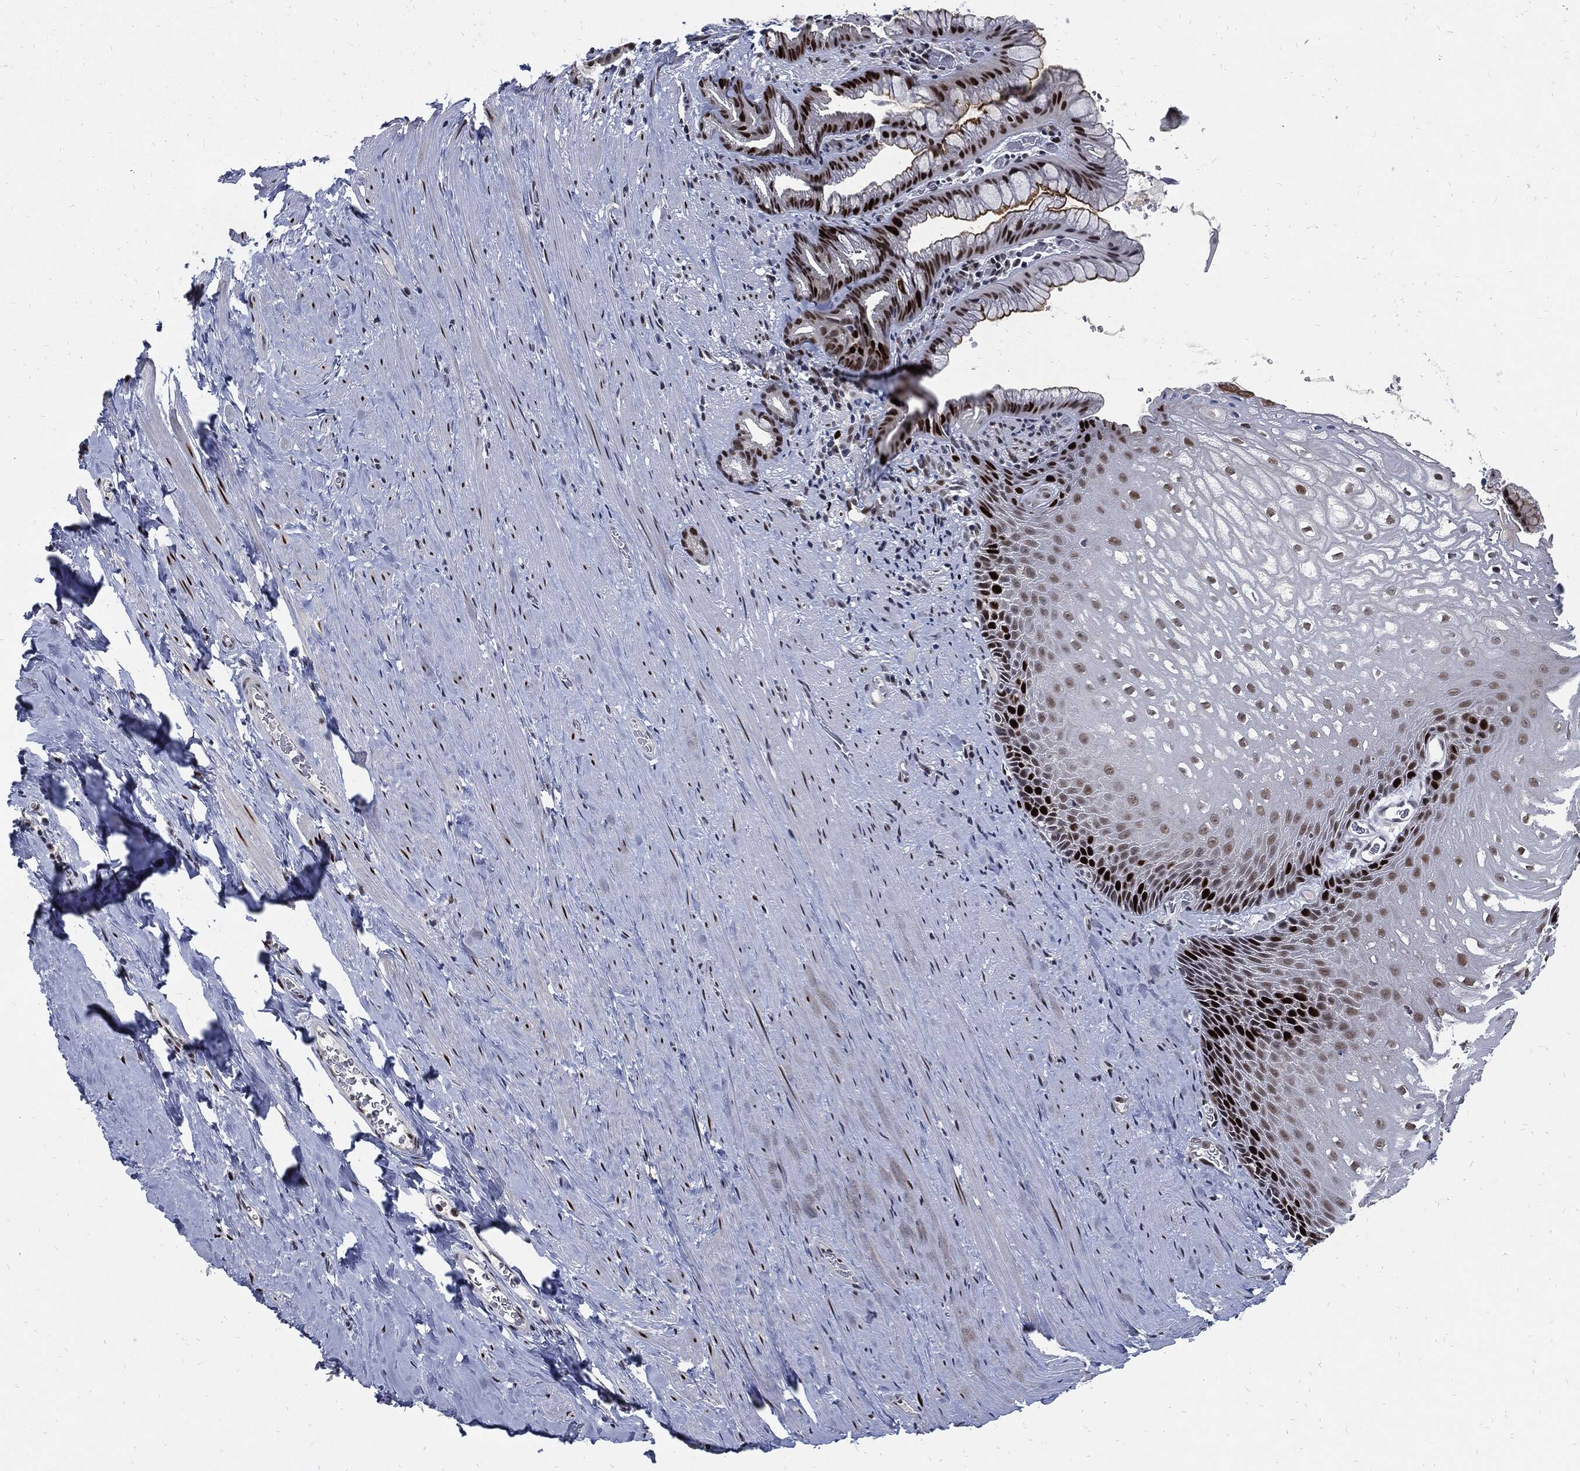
{"staining": {"intensity": "strong", "quantity": "25%-75%", "location": "nuclear"}, "tissue": "esophagus", "cell_type": "Squamous epithelial cells", "image_type": "normal", "snomed": [{"axis": "morphology", "description": "Normal tissue, NOS"}, {"axis": "topography", "description": "Esophagus"}], "caption": "Protein expression by immunohistochemistry (IHC) shows strong nuclear positivity in about 25%-75% of squamous epithelial cells in normal esophagus.", "gene": "NBN", "patient": {"sex": "male", "age": 64}}